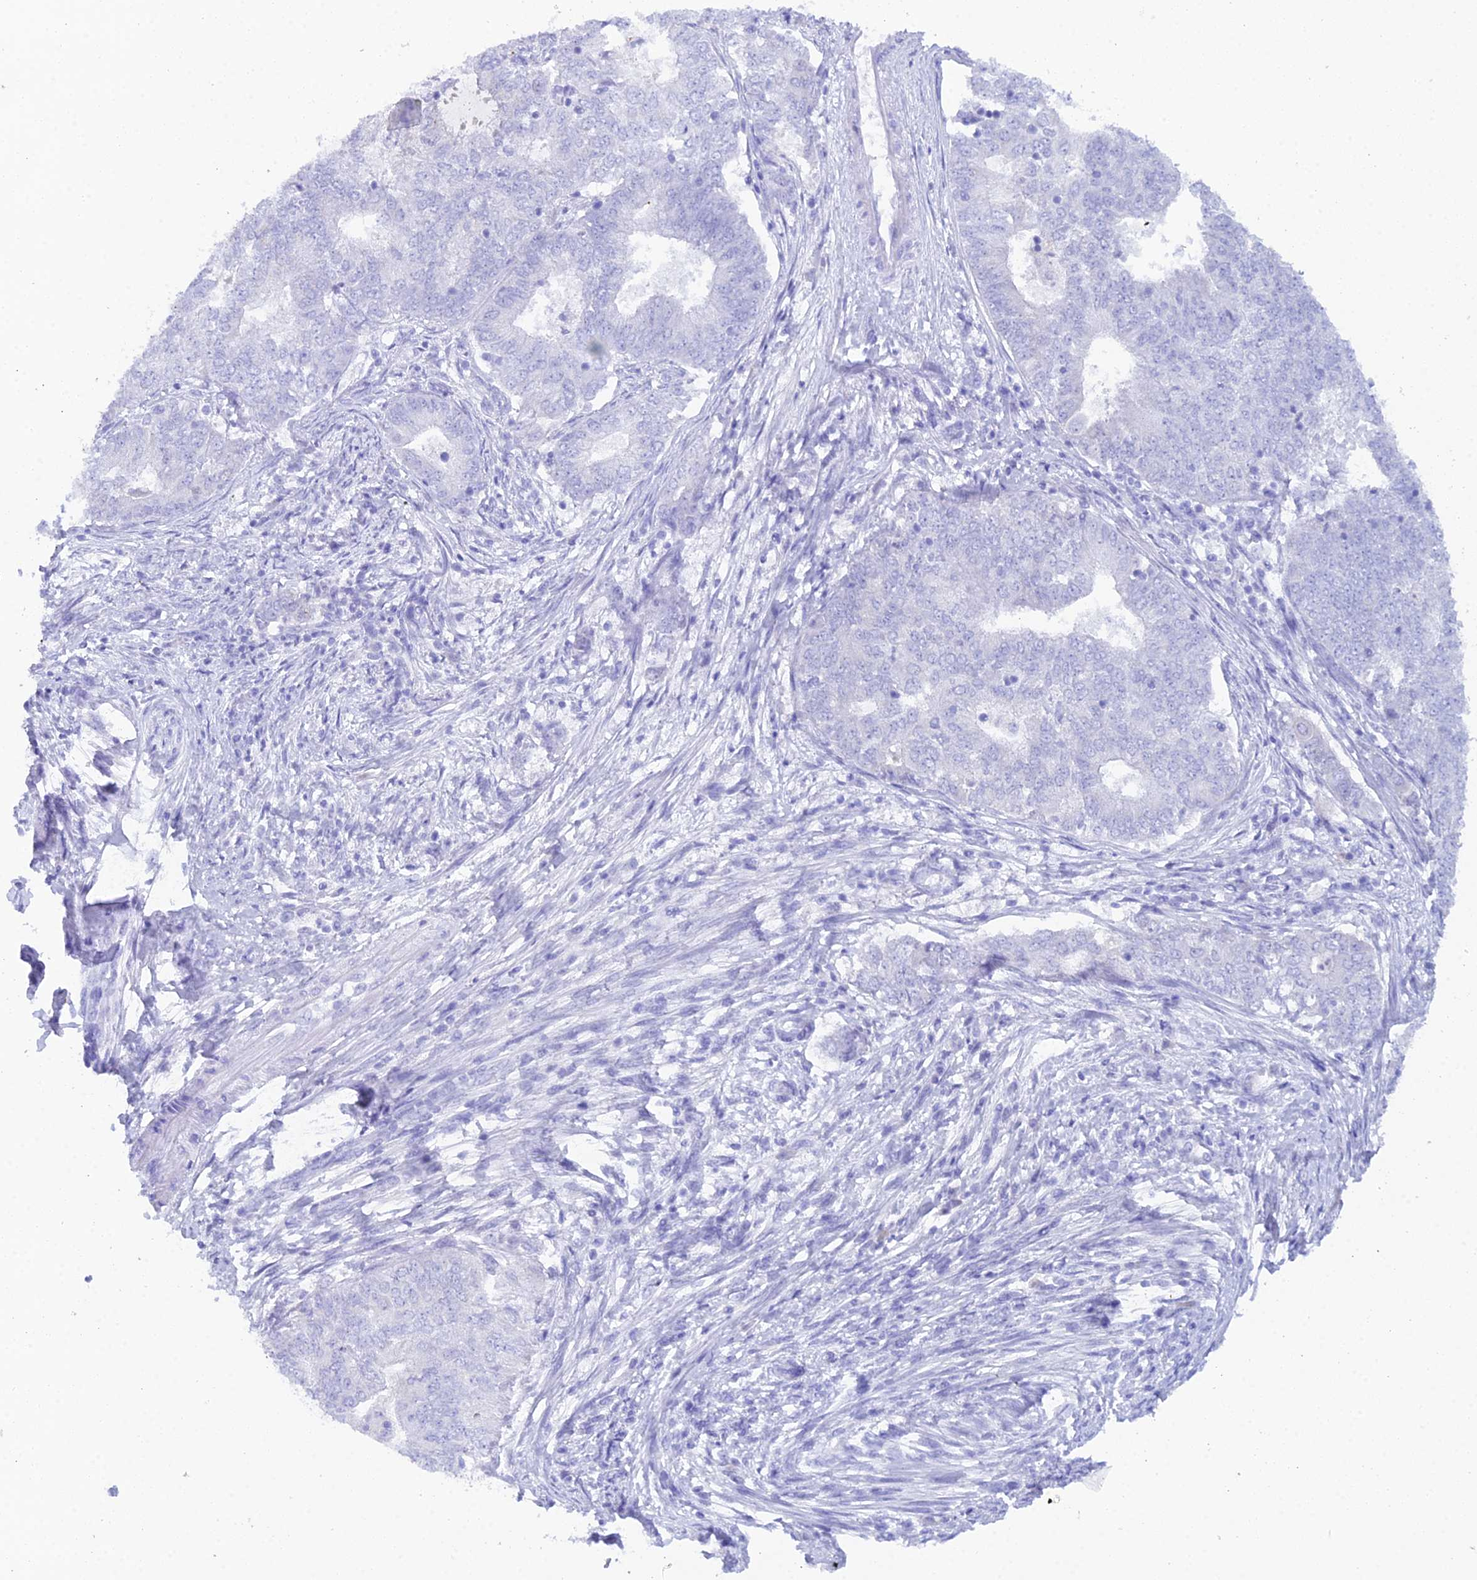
{"staining": {"intensity": "negative", "quantity": "none", "location": "none"}, "tissue": "endometrial cancer", "cell_type": "Tumor cells", "image_type": "cancer", "snomed": [{"axis": "morphology", "description": "Adenocarcinoma, NOS"}, {"axis": "topography", "description": "Endometrium"}], "caption": "Micrograph shows no protein positivity in tumor cells of adenocarcinoma (endometrial) tissue.", "gene": "REG1A", "patient": {"sex": "female", "age": 62}}